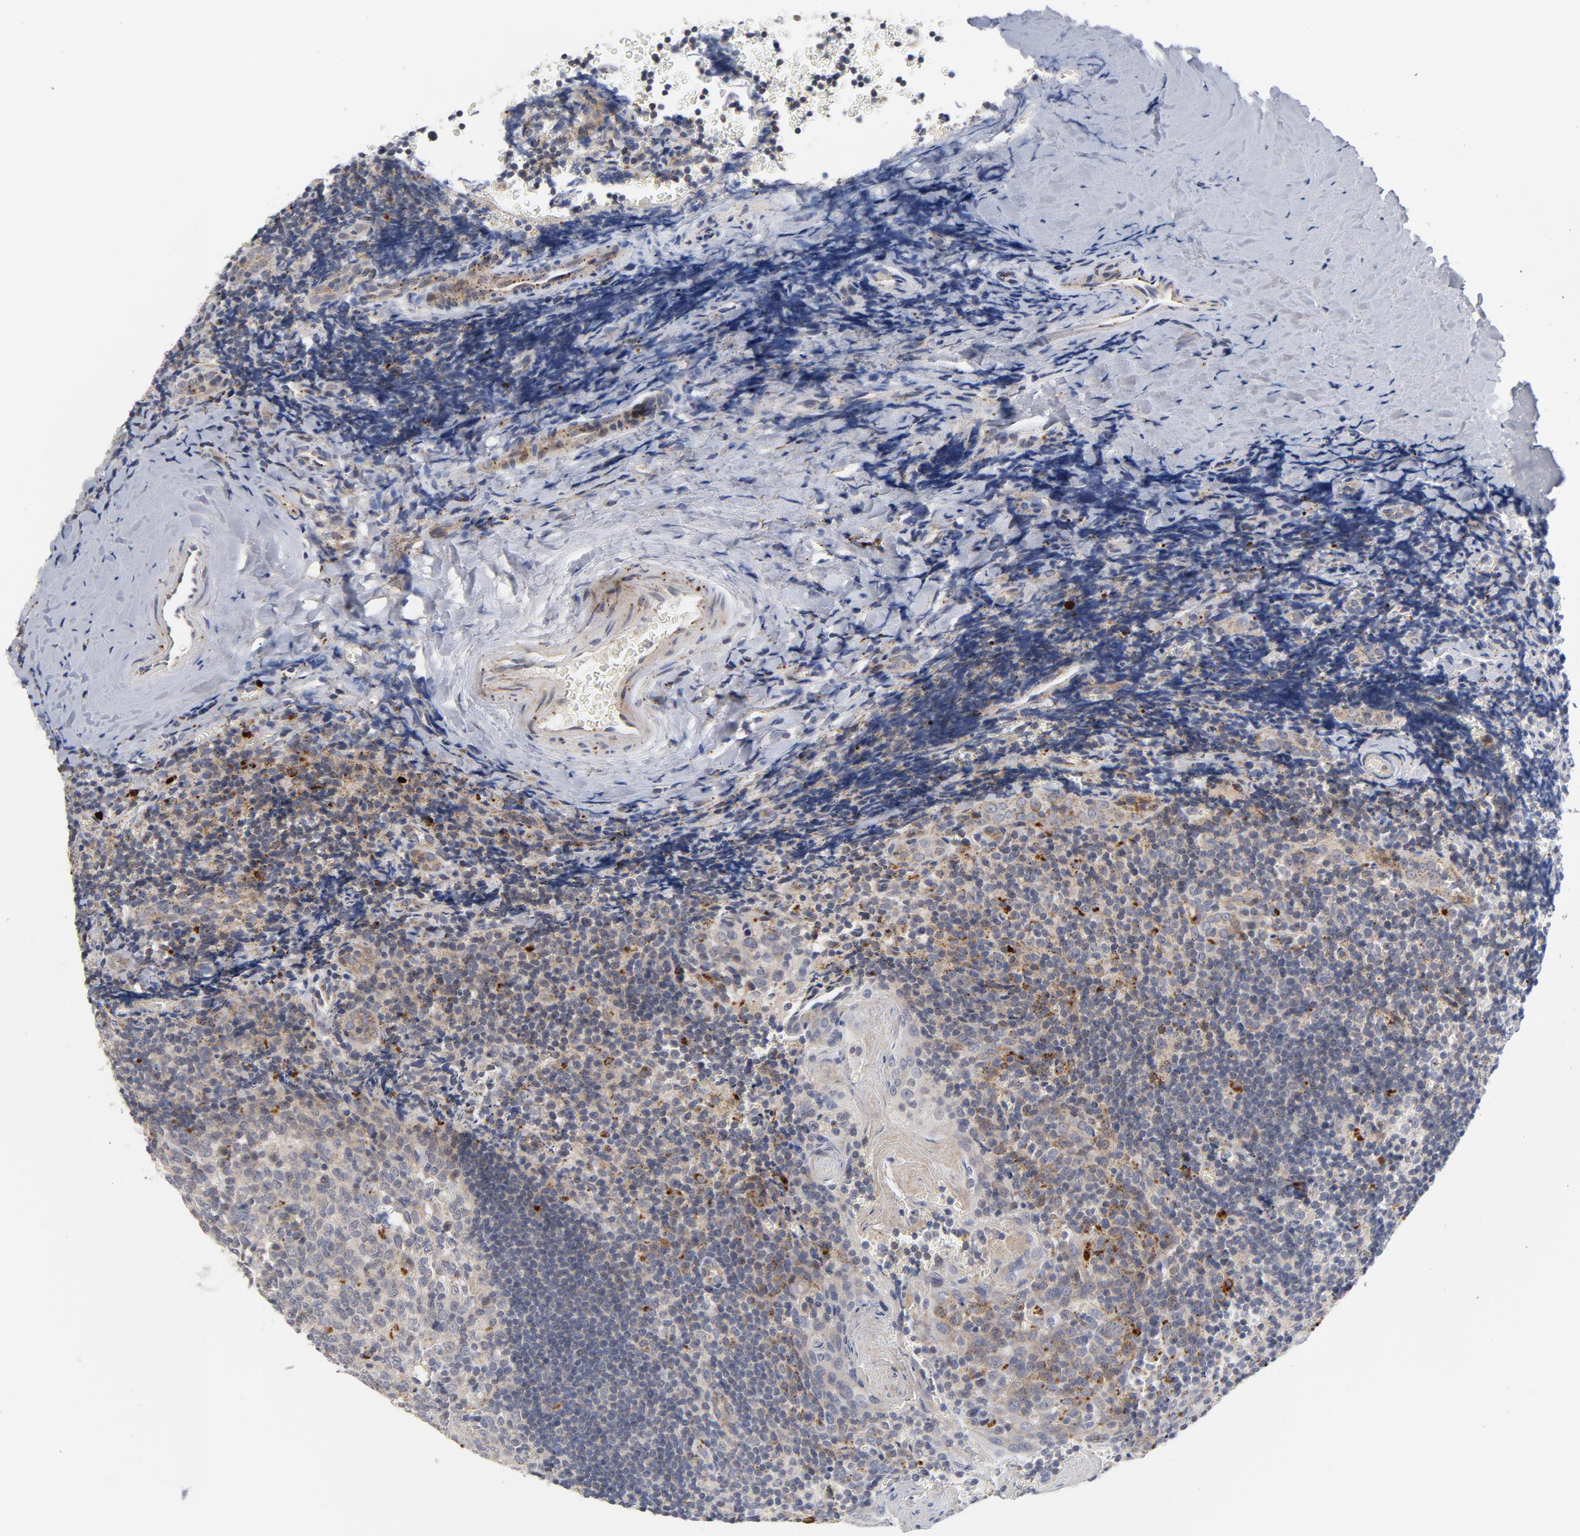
{"staining": {"intensity": "negative", "quantity": "none", "location": "none"}, "tissue": "tonsil", "cell_type": "Germinal center cells", "image_type": "normal", "snomed": [{"axis": "morphology", "description": "Normal tissue, NOS"}, {"axis": "topography", "description": "Tonsil"}], "caption": "Protein analysis of normal tonsil shows no significant positivity in germinal center cells.", "gene": "AKT2", "patient": {"sex": "male", "age": 20}}